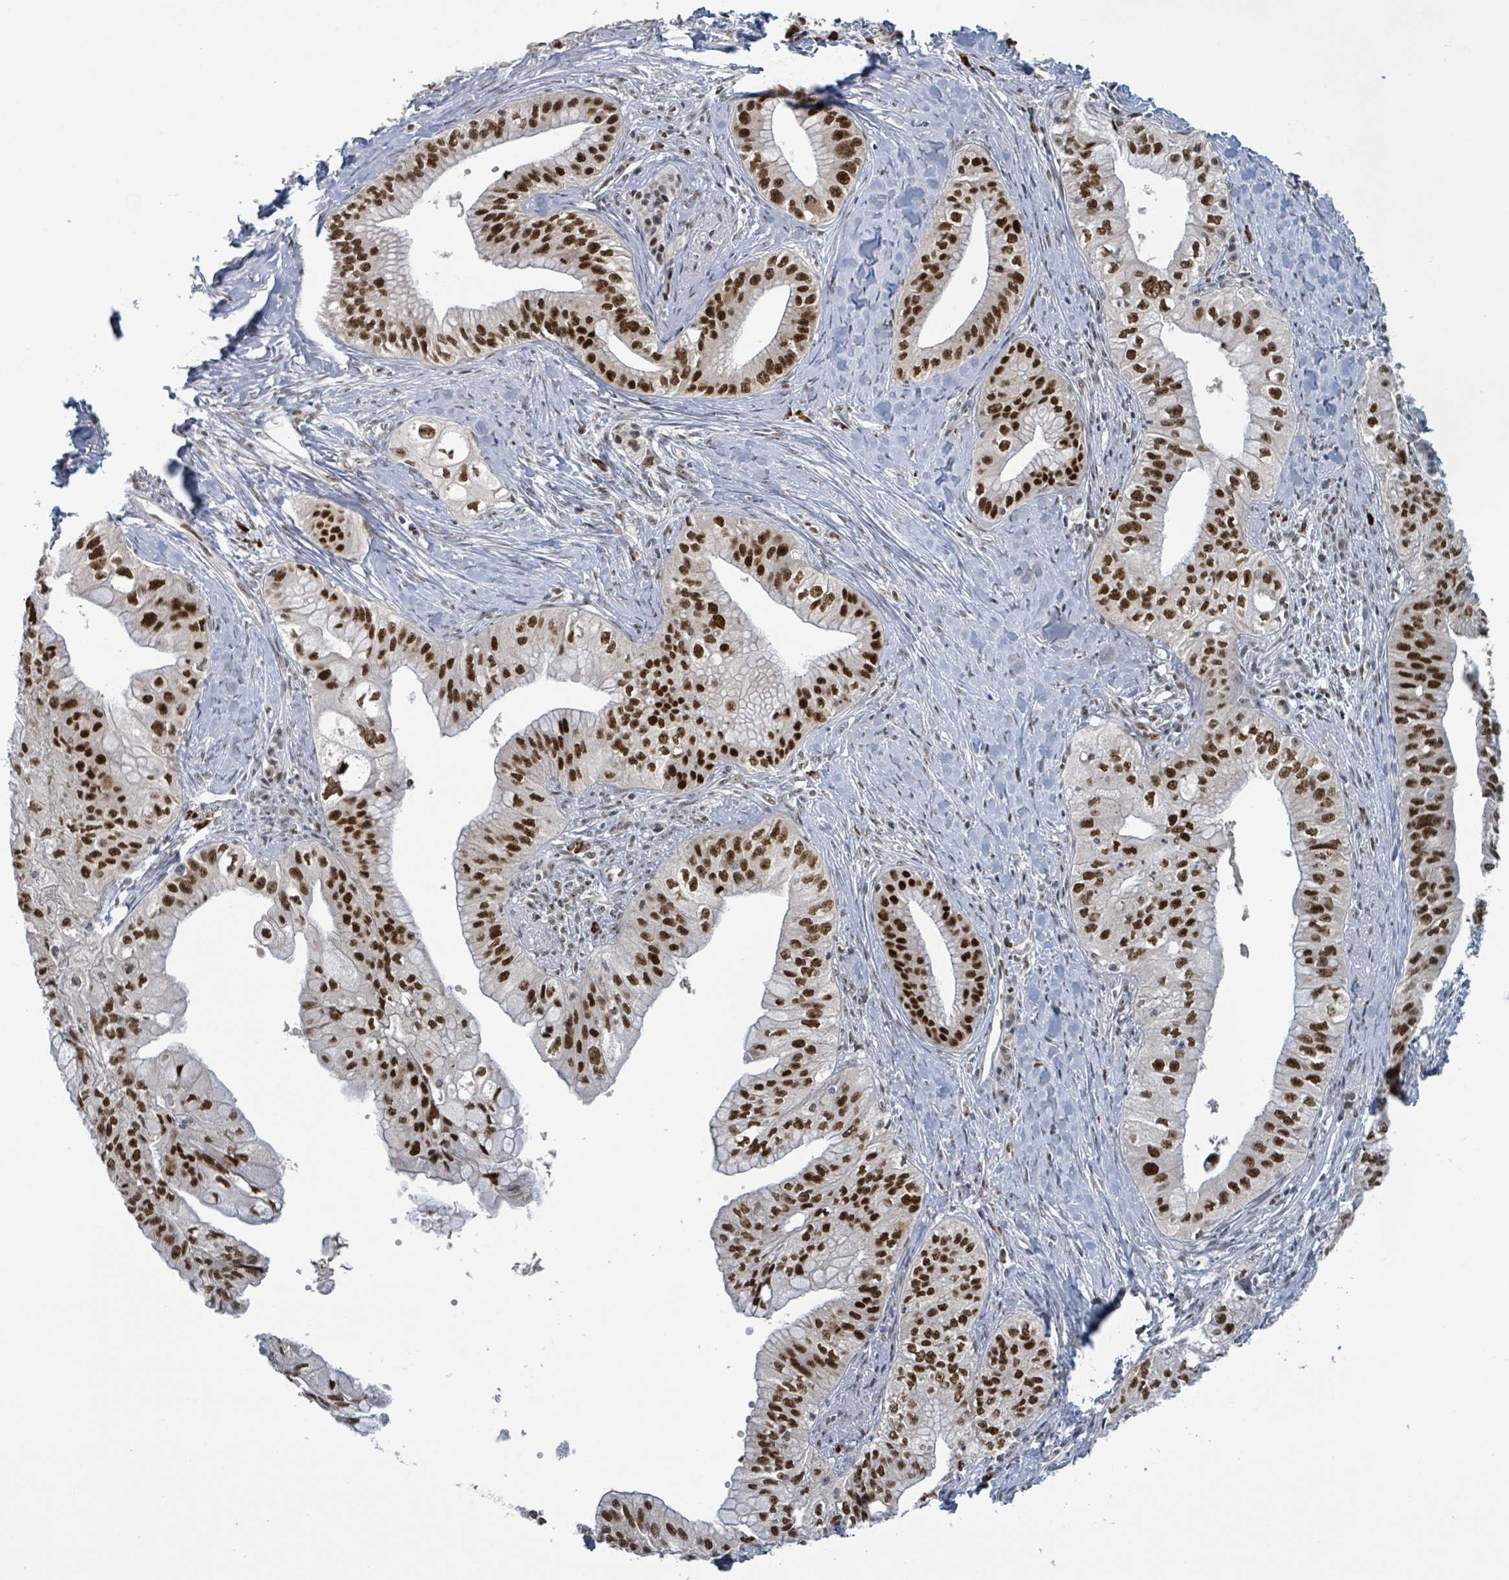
{"staining": {"intensity": "strong", "quantity": ">75%", "location": "nuclear"}, "tissue": "pancreatic cancer", "cell_type": "Tumor cells", "image_type": "cancer", "snomed": [{"axis": "morphology", "description": "Adenocarcinoma, NOS"}, {"axis": "topography", "description": "Pancreas"}], "caption": "Protein expression analysis of human pancreatic adenocarcinoma reveals strong nuclear positivity in approximately >75% of tumor cells. Nuclei are stained in blue.", "gene": "KLF3", "patient": {"sex": "male", "age": 71}}